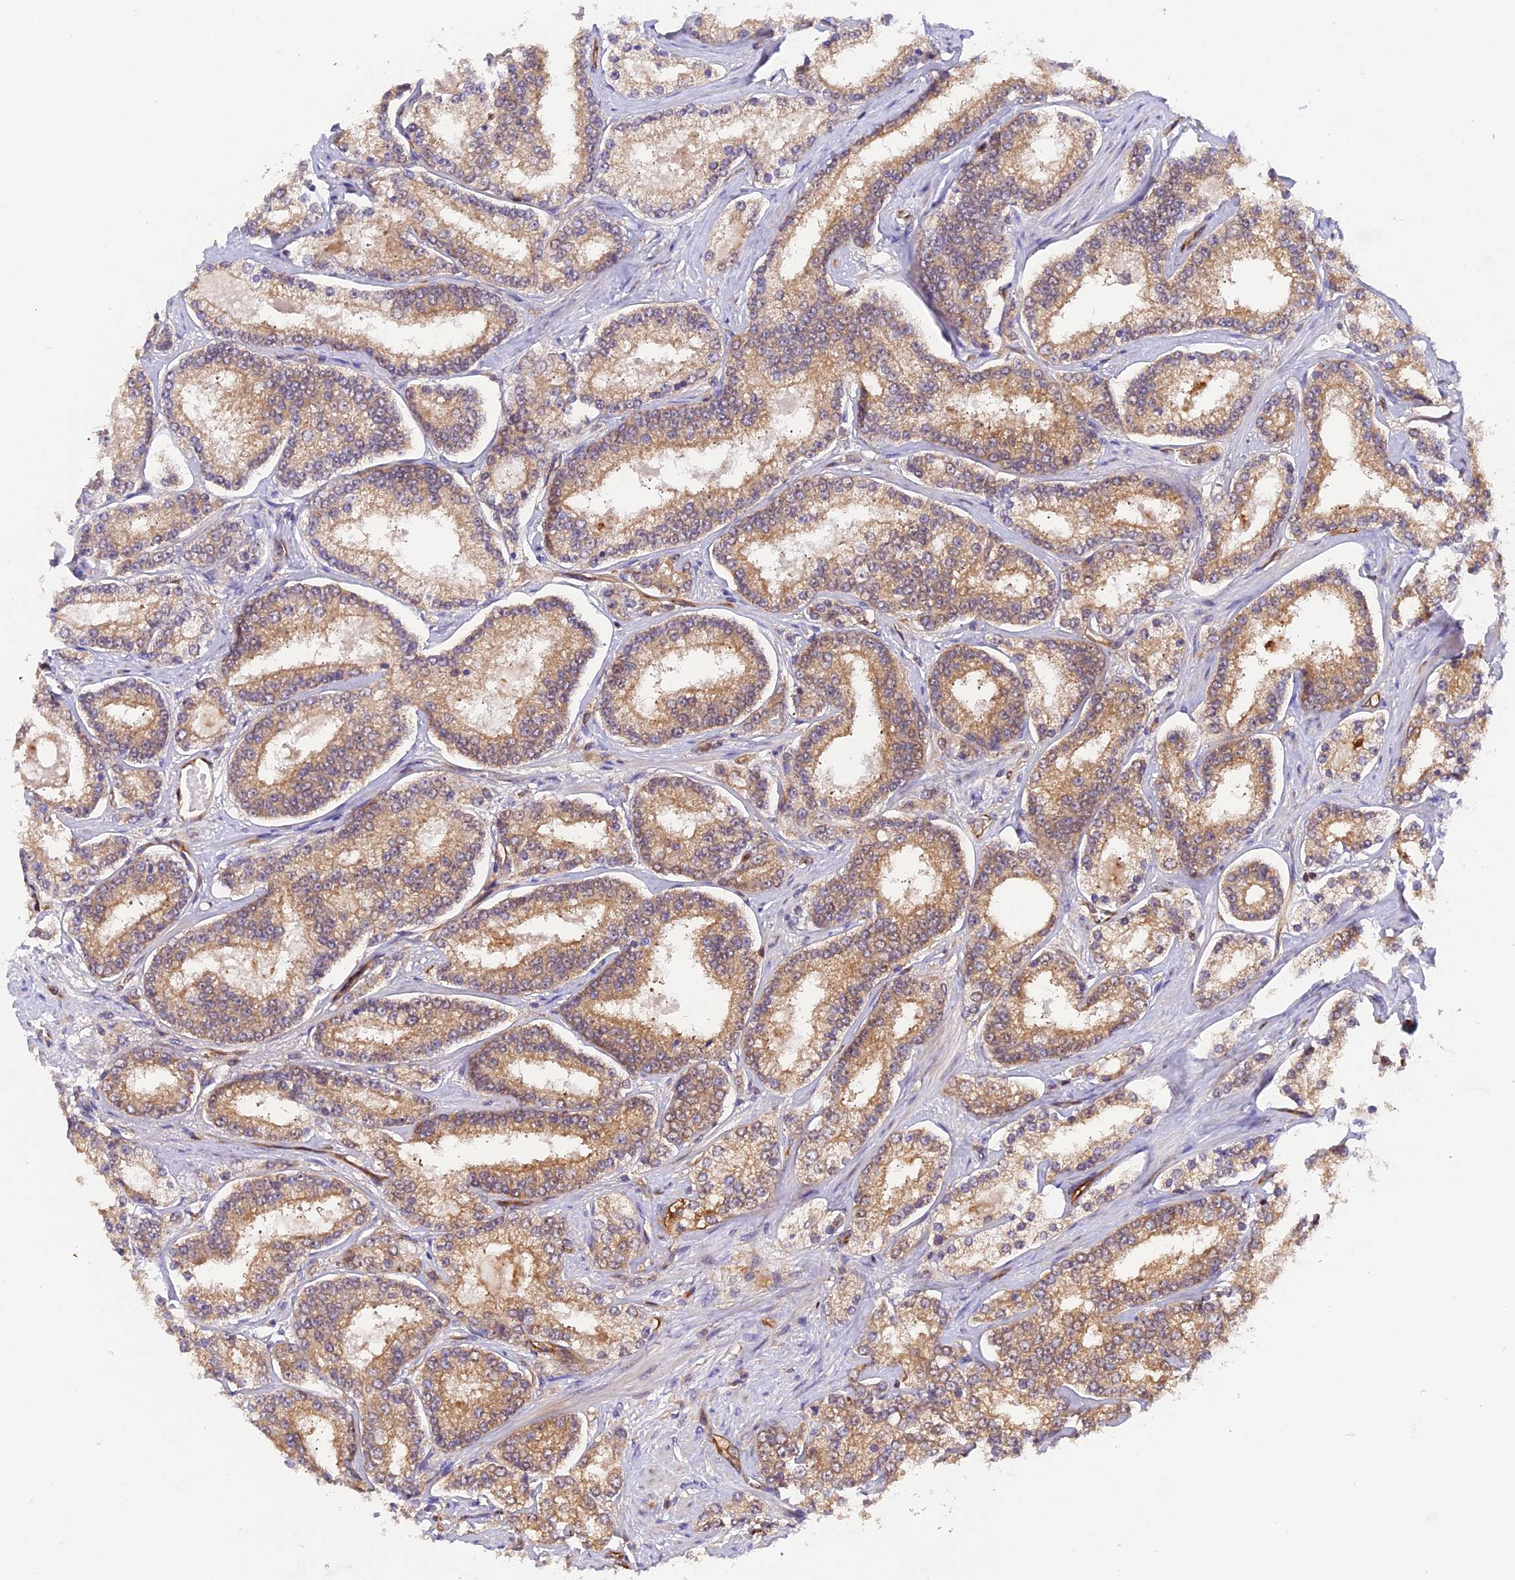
{"staining": {"intensity": "weak", "quantity": "25%-75%", "location": "cytoplasmic/membranous"}, "tissue": "prostate cancer", "cell_type": "Tumor cells", "image_type": "cancer", "snomed": [{"axis": "morphology", "description": "Normal tissue, NOS"}, {"axis": "morphology", "description": "Adenocarcinoma, High grade"}, {"axis": "topography", "description": "Prostate"}], "caption": "The photomicrograph displays staining of adenocarcinoma (high-grade) (prostate), revealing weak cytoplasmic/membranous protein staining (brown color) within tumor cells.", "gene": "C5orf22", "patient": {"sex": "male", "age": 83}}